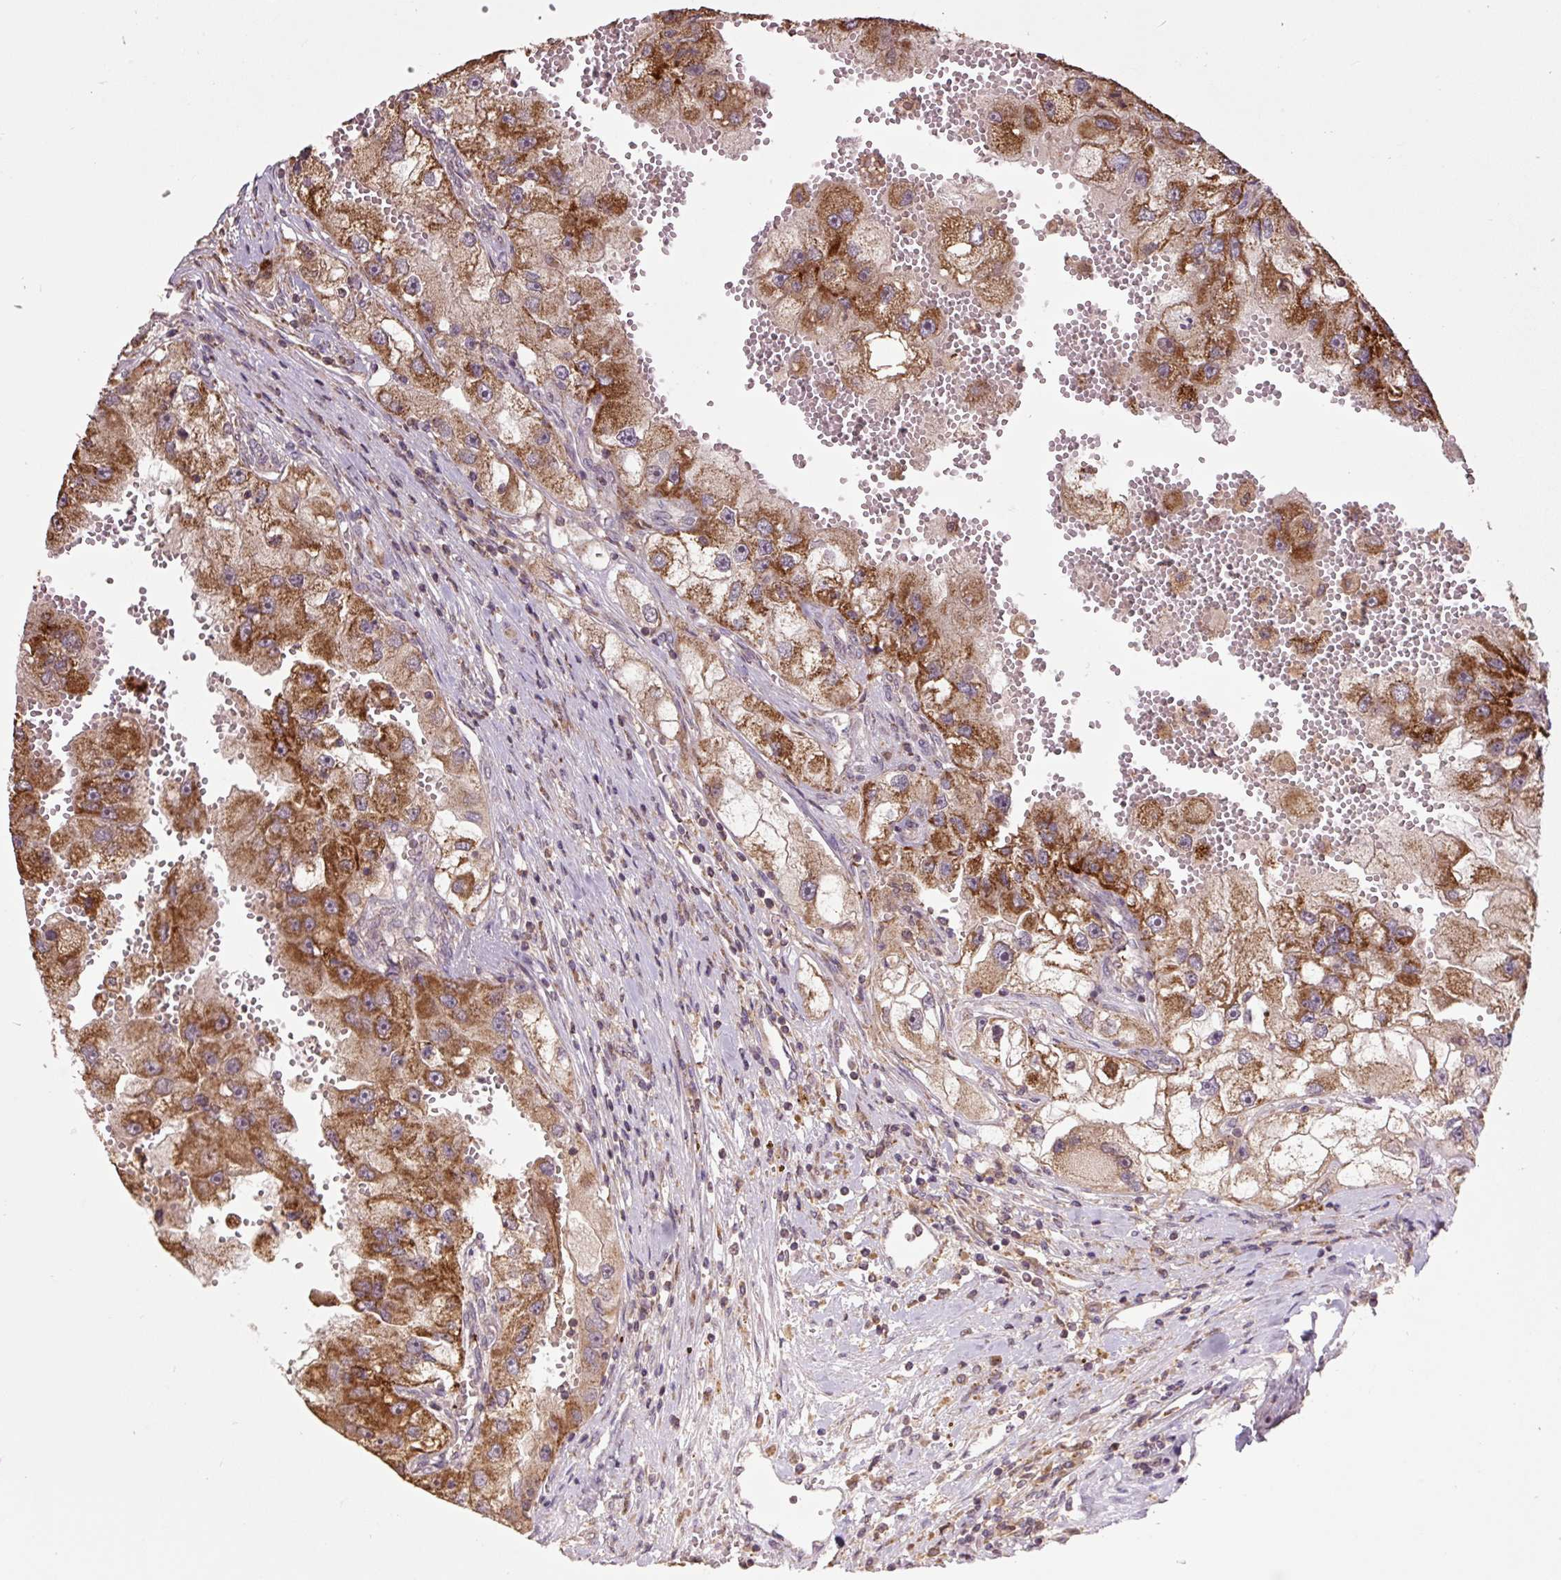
{"staining": {"intensity": "strong", "quantity": "25%-75%", "location": "cytoplasmic/membranous"}, "tissue": "renal cancer", "cell_type": "Tumor cells", "image_type": "cancer", "snomed": [{"axis": "morphology", "description": "Adenocarcinoma, NOS"}, {"axis": "topography", "description": "Kidney"}], "caption": "Renal cancer tissue demonstrates strong cytoplasmic/membranous positivity in approximately 25%-75% of tumor cells", "gene": "TMEM160", "patient": {"sex": "male", "age": 63}}